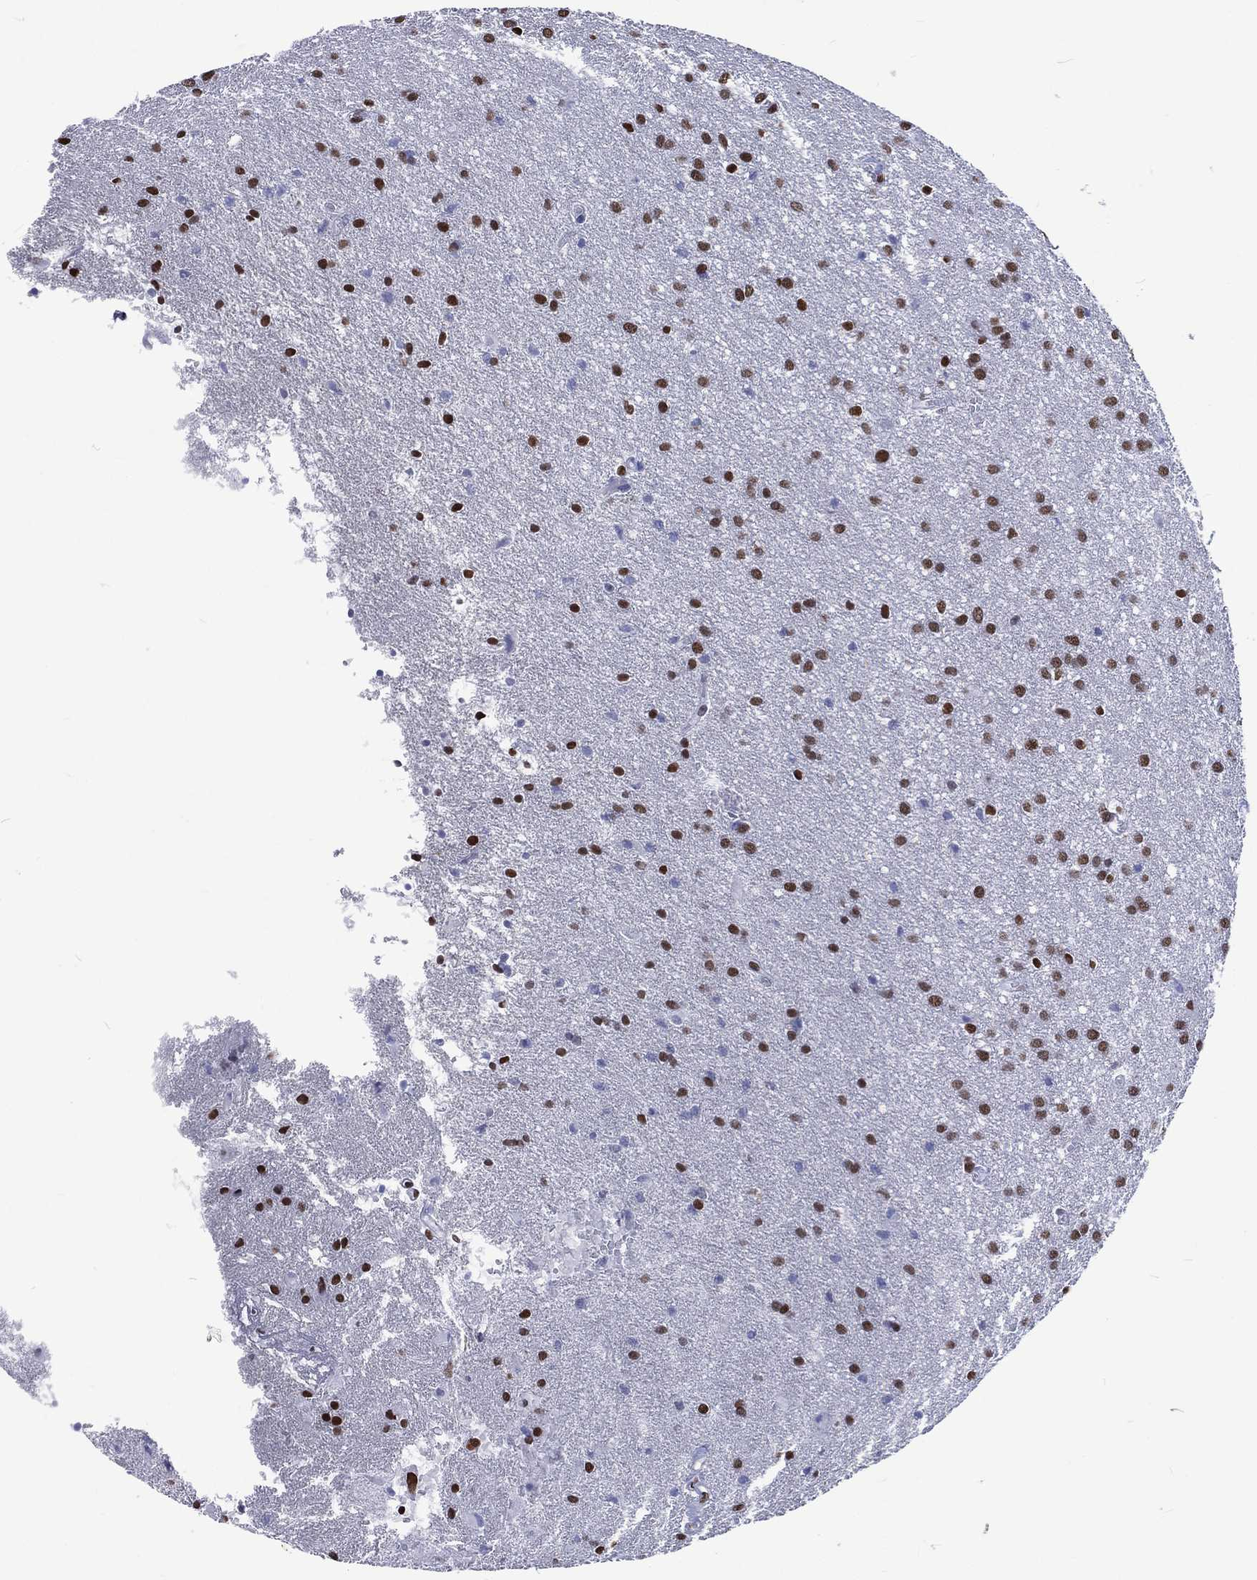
{"staining": {"intensity": "strong", "quantity": "25%-75%", "location": "nuclear"}, "tissue": "glioma", "cell_type": "Tumor cells", "image_type": "cancer", "snomed": [{"axis": "morphology", "description": "Glioma, malignant, Low grade"}, {"axis": "topography", "description": "Brain"}], "caption": "Human malignant glioma (low-grade) stained for a protein (brown) demonstrates strong nuclear positive expression in approximately 25%-75% of tumor cells.", "gene": "RETREG2", "patient": {"sex": "male", "age": 58}}